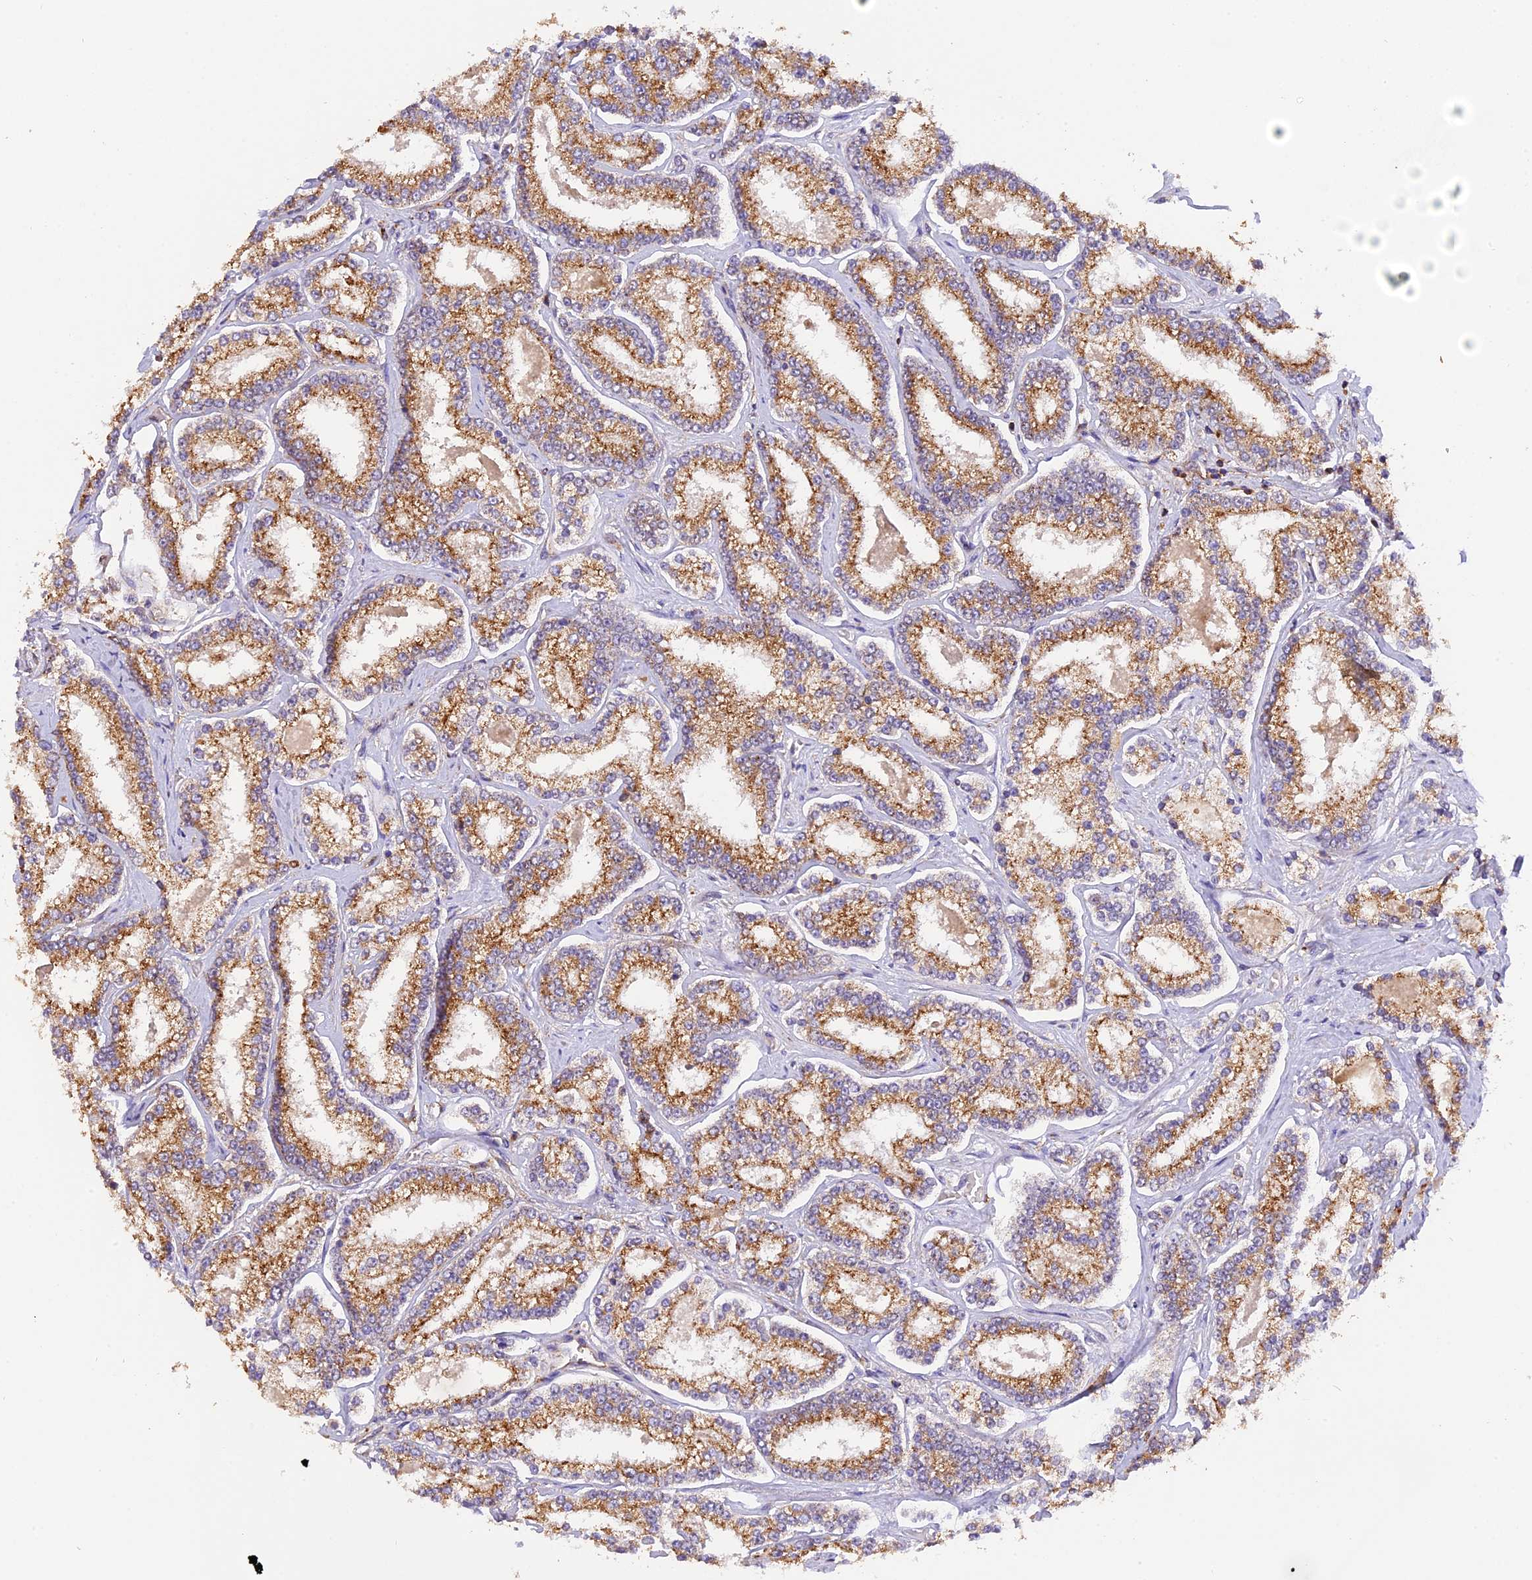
{"staining": {"intensity": "moderate", "quantity": ">75%", "location": "cytoplasmic/membranous"}, "tissue": "prostate cancer", "cell_type": "Tumor cells", "image_type": "cancer", "snomed": [{"axis": "morphology", "description": "Normal tissue, NOS"}, {"axis": "morphology", "description": "Adenocarcinoma, High grade"}, {"axis": "topography", "description": "Prostate"}], "caption": "Protein staining demonstrates moderate cytoplasmic/membranous positivity in approximately >75% of tumor cells in prostate adenocarcinoma (high-grade).", "gene": "PEX3", "patient": {"sex": "male", "age": 83}}